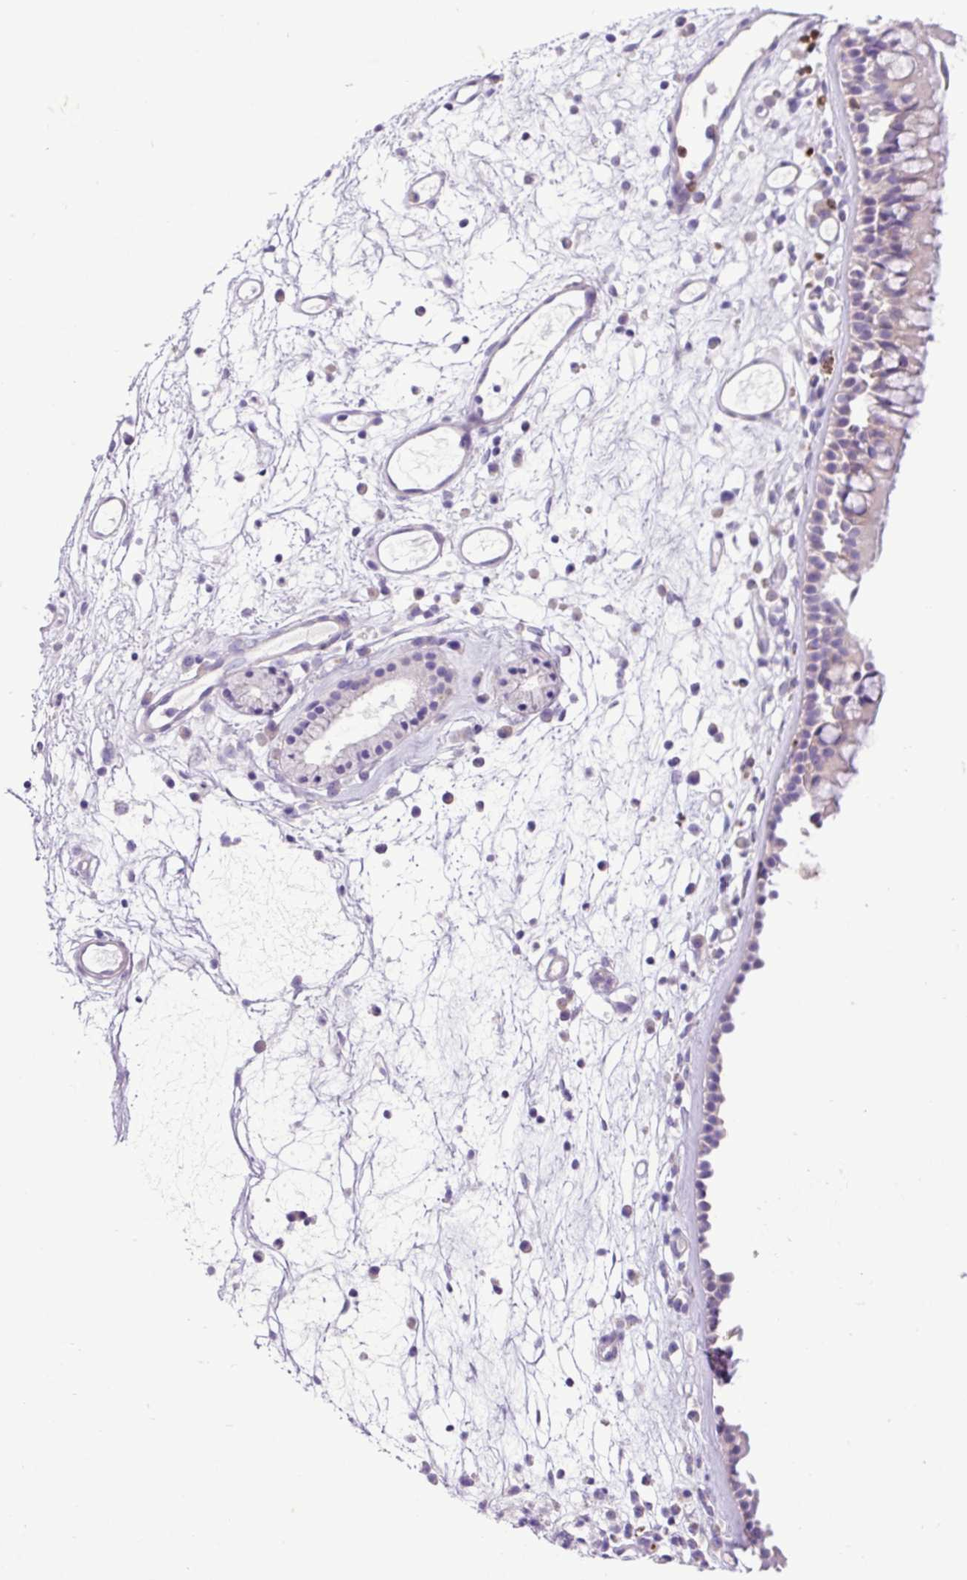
{"staining": {"intensity": "weak", "quantity": "<25%", "location": "cytoplasmic/membranous"}, "tissue": "nasopharynx", "cell_type": "Respiratory epithelial cells", "image_type": "normal", "snomed": [{"axis": "morphology", "description": "Normal tissue, NOS"}, {"axis": "topography", "description": "Nasopharynx"}], "caption": "This is a image of IHC staining of benign nasopharynx, which shows no expression in respiratory epithelial cells.", "gene": "ZSCAN5A", "patient": {"sex": "male", "age": 63}}